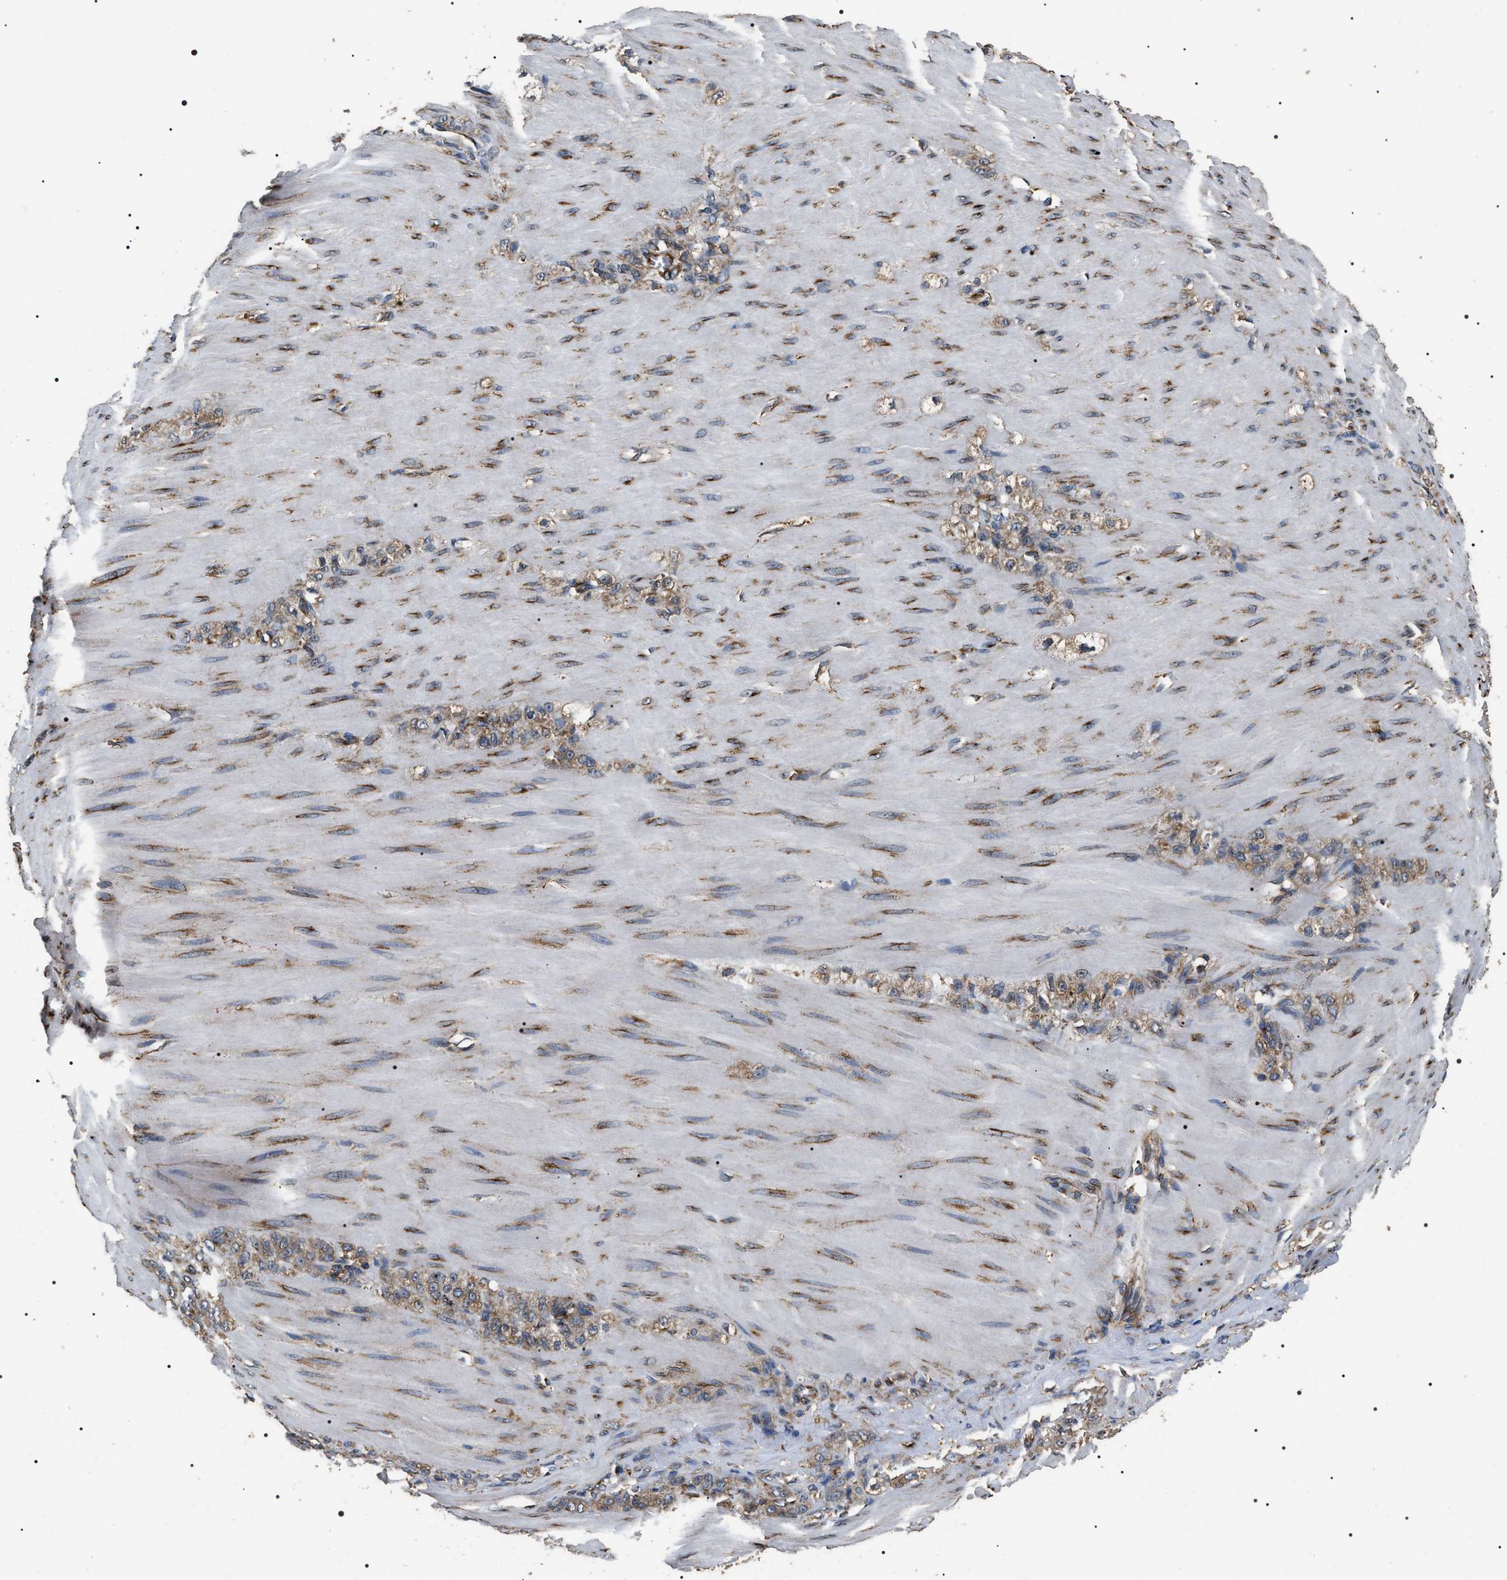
{"staining": {"intensity": "moderate", "quantity": ">75%", "location": "cytoplasmic/membranous"}, "tissue": "stomach cancer", "cell_type": "Tumor cells", "image_type": "cancer", "snomed": [{"axis": "morphology", "description": "Normal tissue, NOS"}, {"axis": "morphology", "description": "Adenocarcinoma, NOS"}, {"axis": "topography", "description": "Stomach"}], "caption": "The immunohistochemical stain labels moderate cytoplasmic/membranous staining in tumor cells of stomach adenocarcinoma tissue.", "gene": "KTN1", "patient": {"sex": "male", "age": 82}}